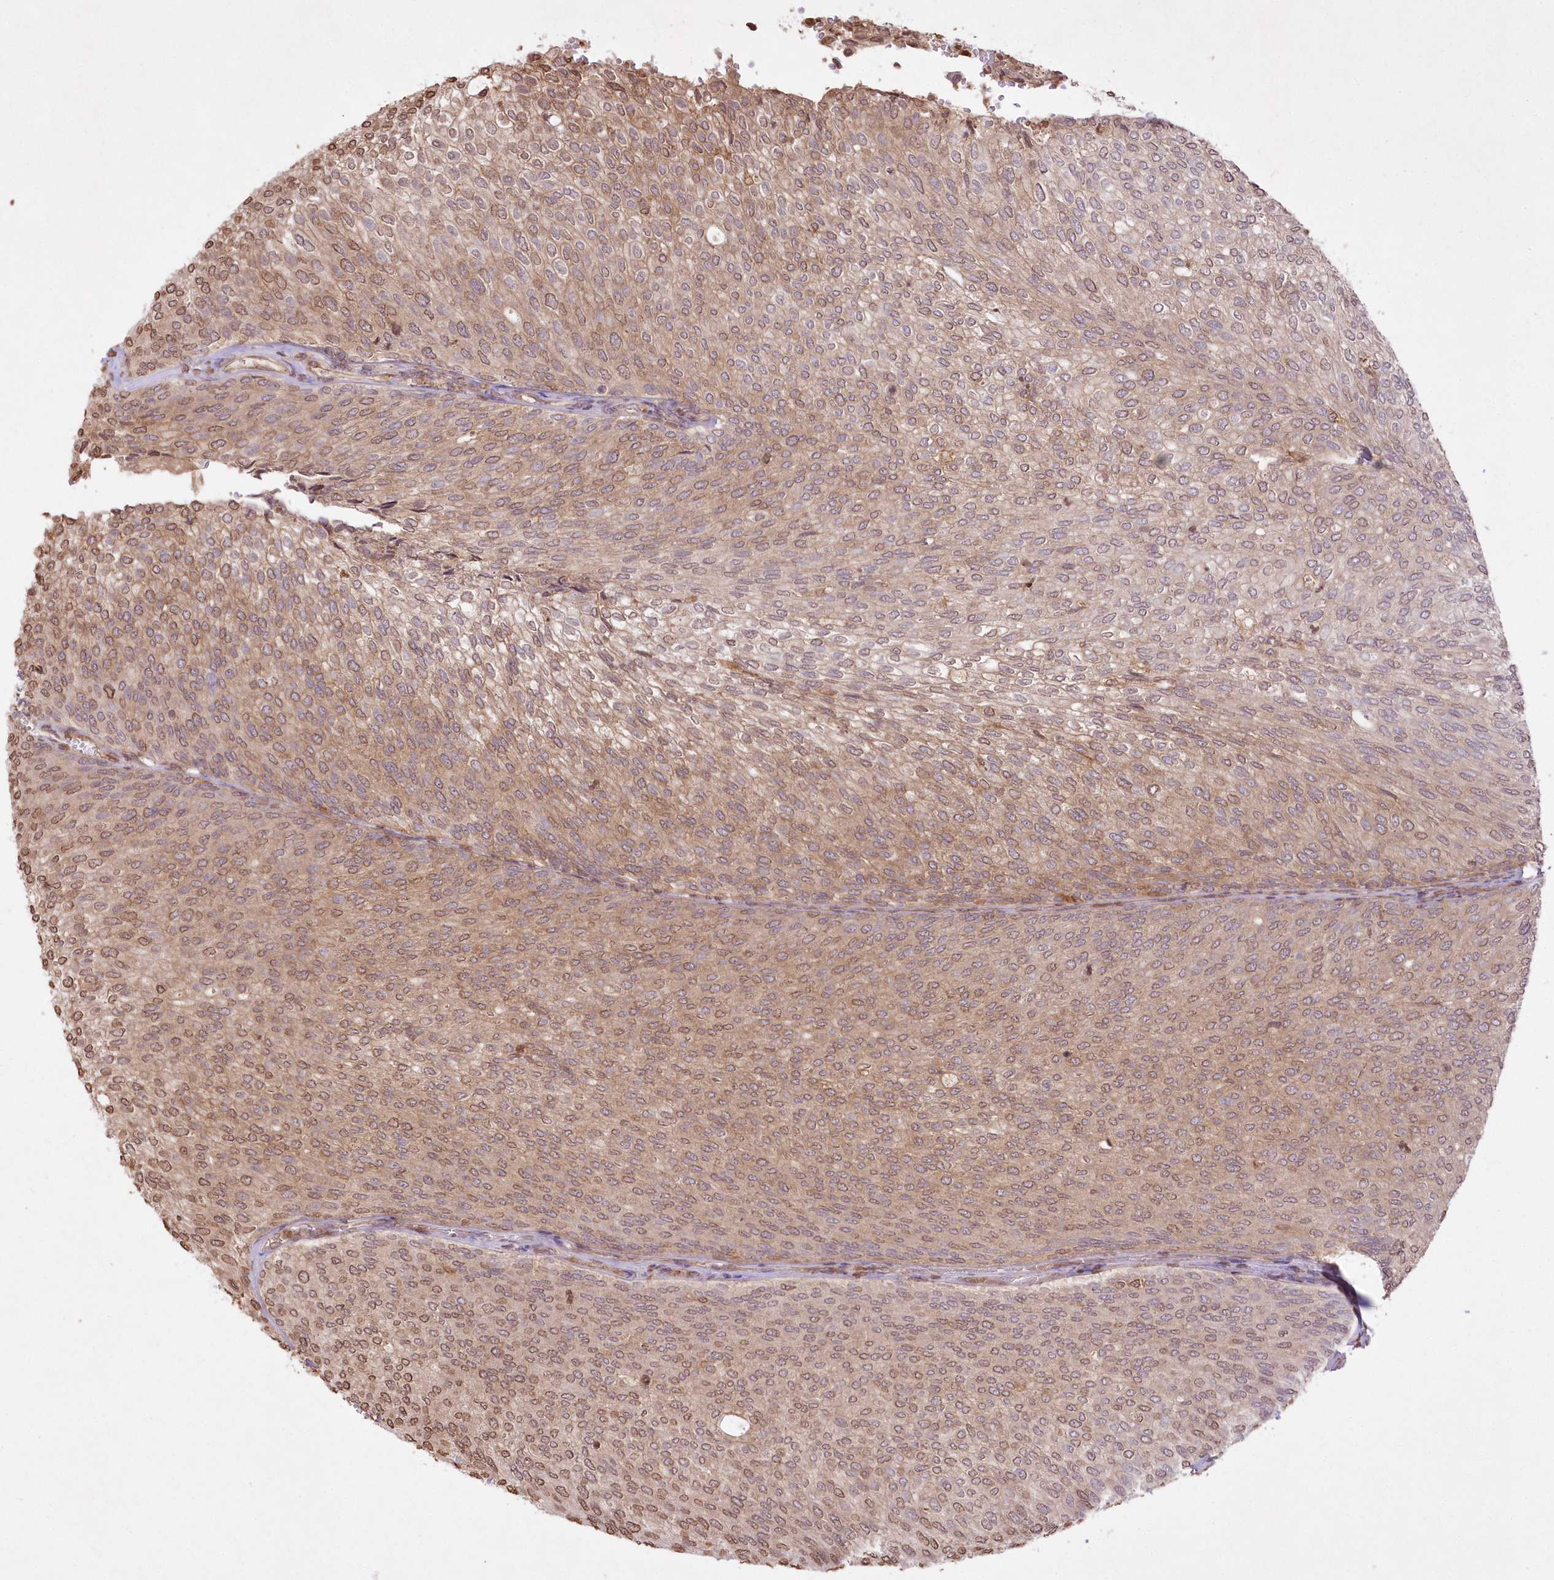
{"staining": {"intensity": "moderate", "quantity": ">75%", "location": "cytoplasmic/membranous,nuclear"}, "tissue": "urothelial cancer", "cell_type": "Tumor cells", "image_type": "cancer", "snomed": [{"axis": "morphology", "description": "Urothelial carcinoma, Low grade"}, {"axis": "topography", "description": "Urinary bladder"}], "caption": "Urothelial cancer stained with DAB immunohistochemistry (IHC) demonstrates medium levels of moderate cytoplasmic/membranous and nuclear staining in about >75% of tumor cells.", "gene": "FCHO2", "patient": {"sex": "female", "age": 79}}